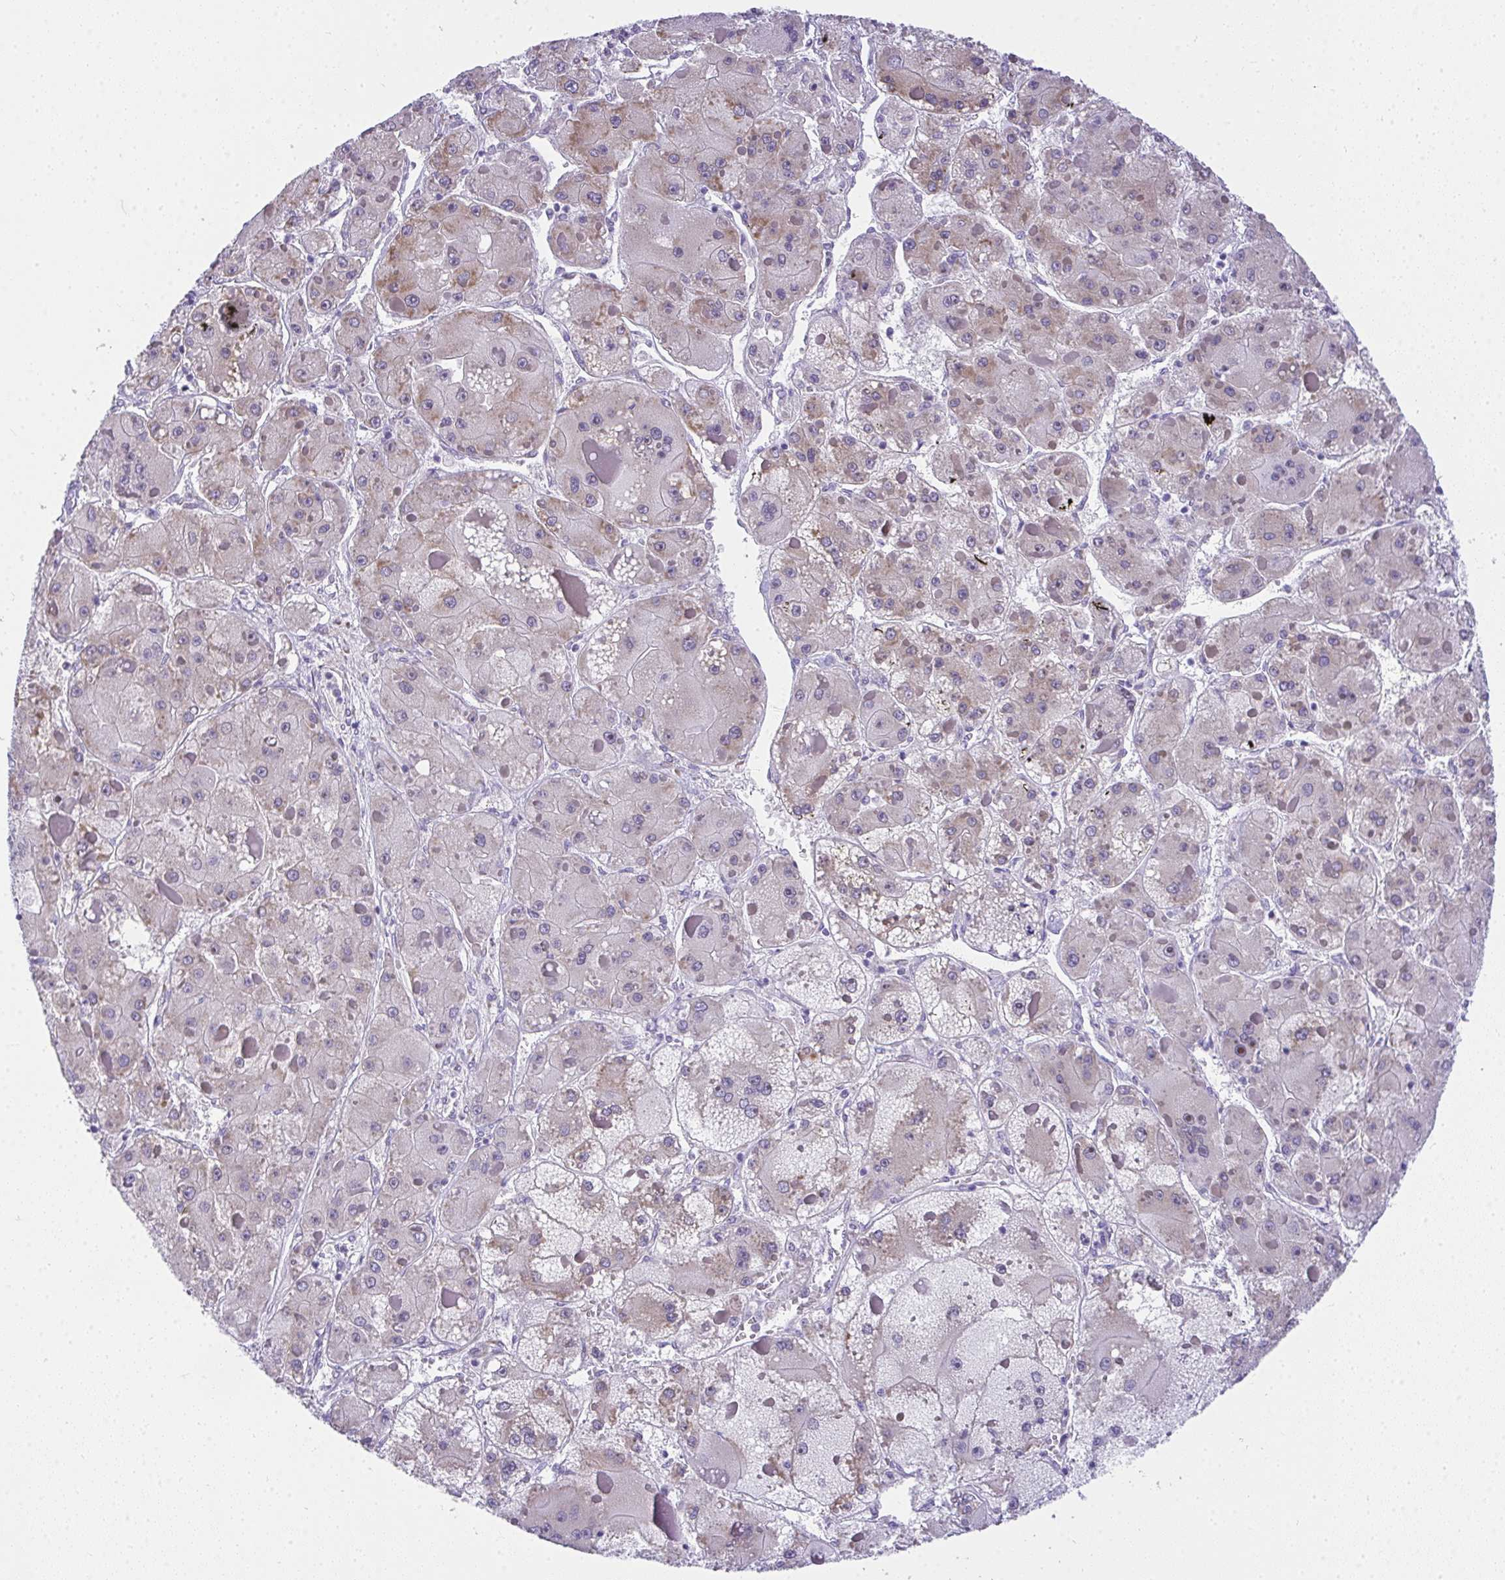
{"staining": {"intensity": "weak", "quantity": "<25%", "location": "cytoplasmic/membranous"}, "tissue": "liver cancer", "cell_type": "Tumor cells", "image_type": "cancer", "snomed": [{"axis": "morphology", "description": "Carcinoma, Hepatocellular, NOS"}, {"axis": "topography", "description": "Liver"}], "caption": "Protein analysis of liver cancer demonstrates no significant positivity in tumor cells.", "gene": "ADRA2C", "patient": {"sex": "female", "age": 73}}